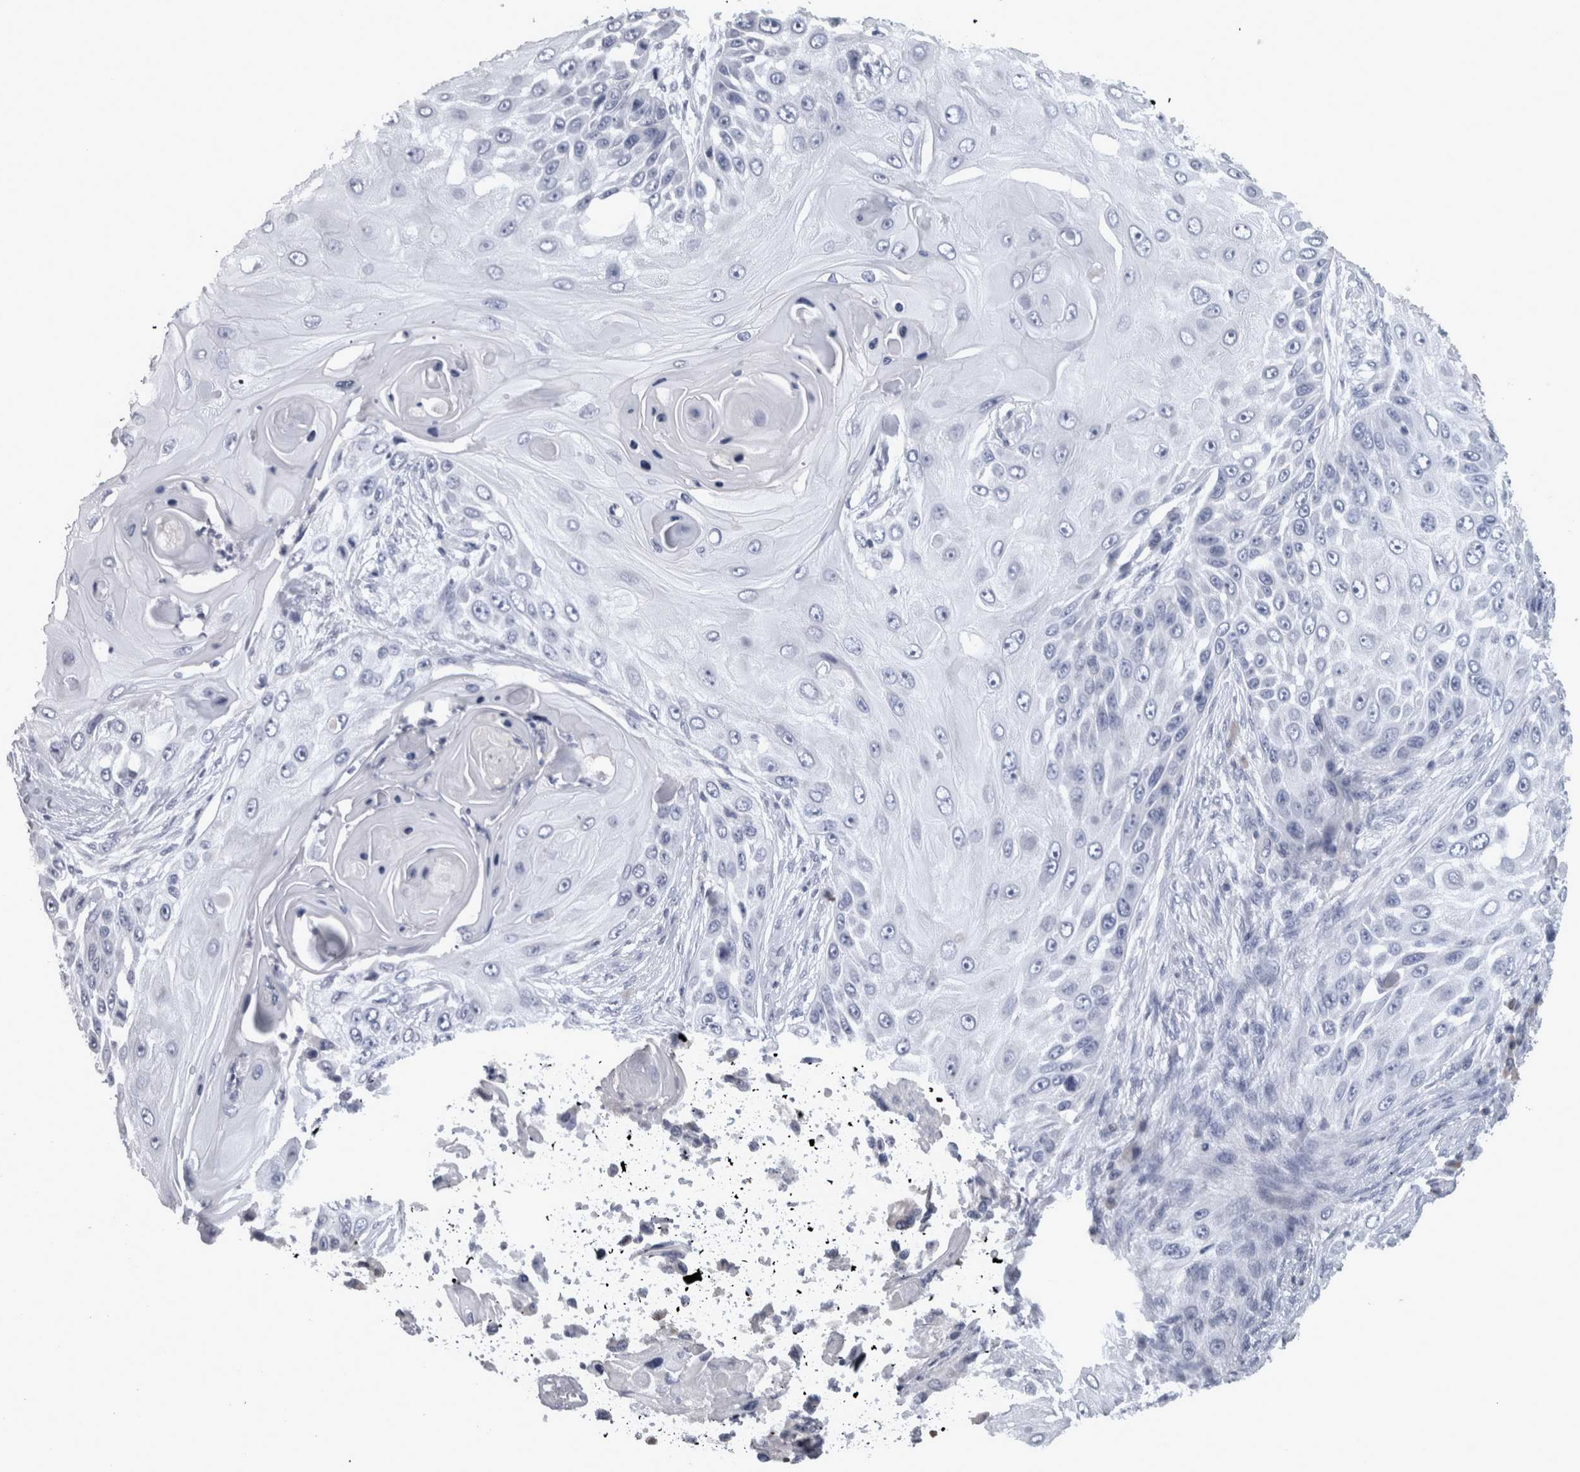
{"staining": {"intensity": "negative", "quantity": "none", "location": "none"}, "tissue": "skin cancer", "cell_type": "Tumor cells", "image_type": "cancer", "snomed": [{"axis": "morphology", "description": "Squamous cell carcinoma, NOS"}, {"axis": "topography", "description": "Skin"}], "caption": "This is an immunohistochemistry histopathology image of human skin squamous cell carcinoma. There is no positivity in tumor cells.", "gene": "TCAP", "patient": {"sex": "female", "age": 44}}